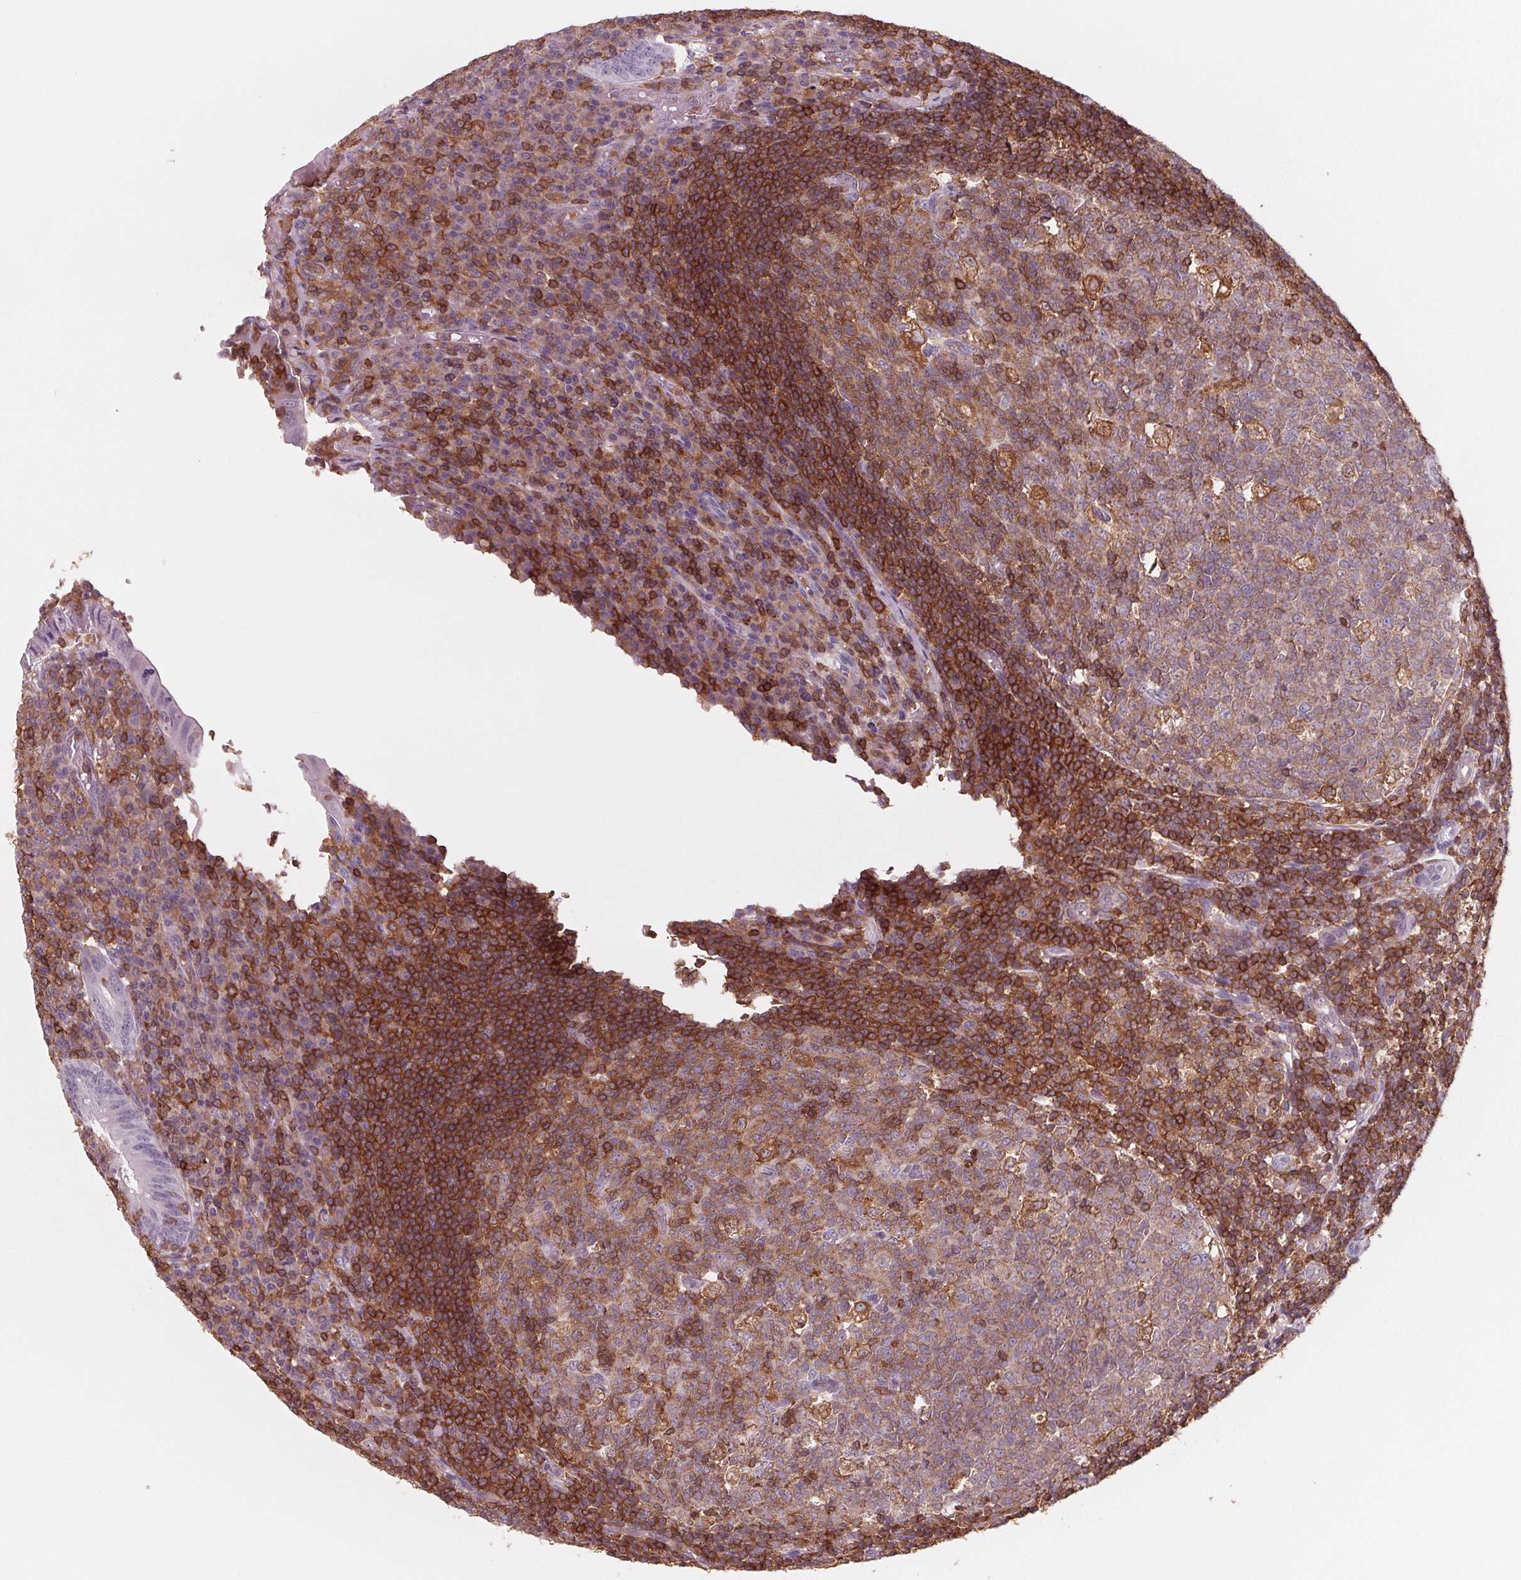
{"staining": {"intensity": "negative", "quantity": "none", "location": "none"}, "tissue": "appendix", "cell_type": "Glandular cells", "image_type": "normal", "snomed": [{"axis": "morphology", "description": "Normal tissue, NOS"}, {"axis": "topography", "description": "Appendix"}], "caption": "The immunohistochemistry (IHC) micrograph has no significant expression in glandular cells of appendix.", "gene": "ARHGAP25", "patient": {"sex": "male", "age": 18}}